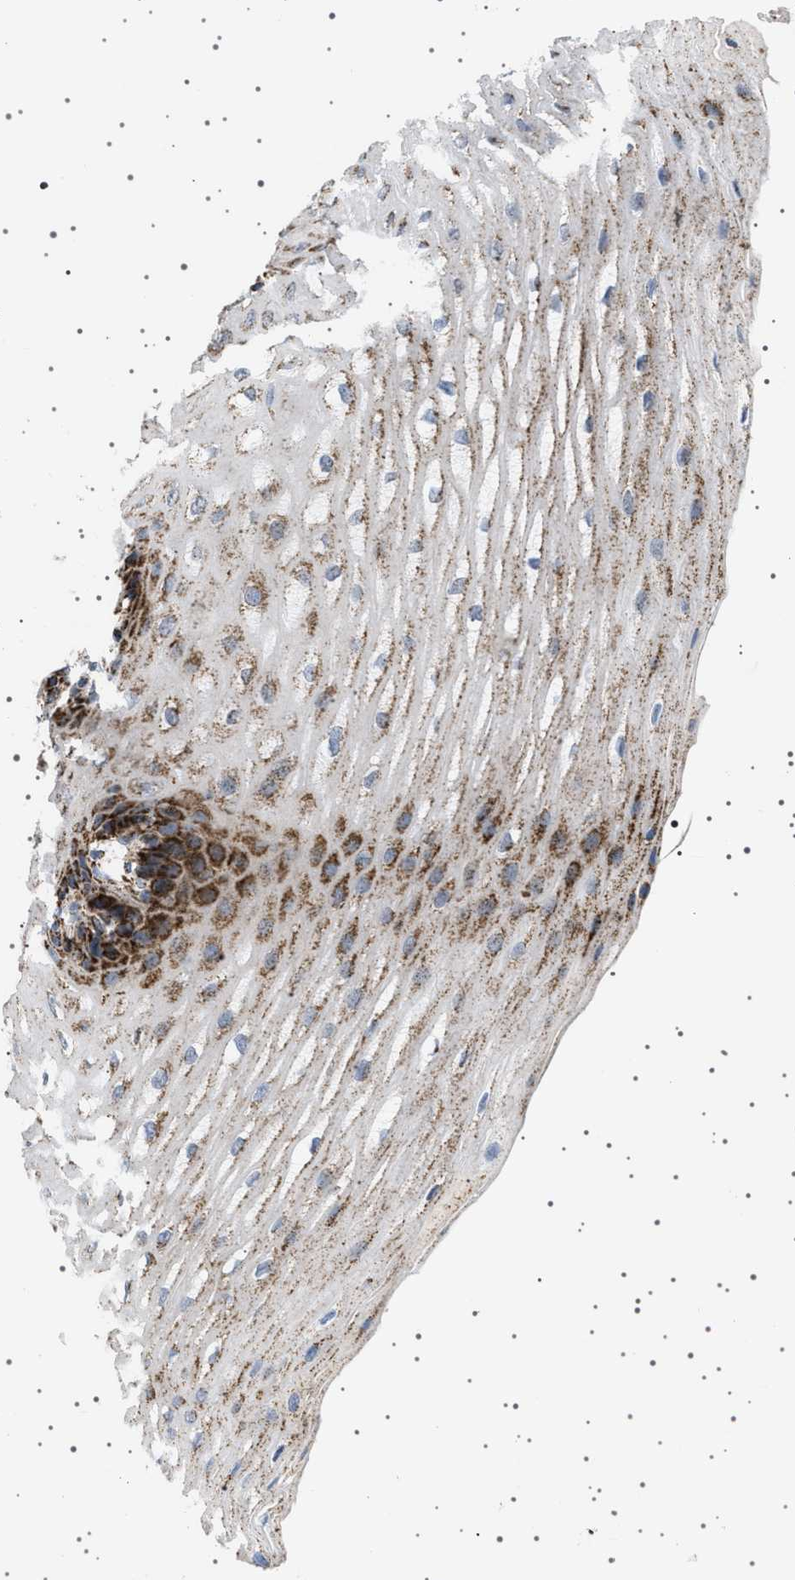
{"staining": {"intensity": "strong", "quantity": "25%-75%", "location": "cytoplasmic/membranous"}, "tissue": "esophagus", "cell_type": "Squamous epithelial cells", "image_type": "normal", "snomed": [{"axis": "morphology", "description": "Normal tissue, NOS"}, {"axis": "topography", "description": "Esophagus"}], "caption": "Squamous epithelial cells show strong cytoplasmic/membranous staining in approximately 25%-75% of cells in normal esophagus. The staining is performed using DAB brown chromogen to label protein expression. The nuclei are counter-stained blue using hematoxylin.", "gene": "UBXN8", "patient": {"sex": "male", "age": 54}}